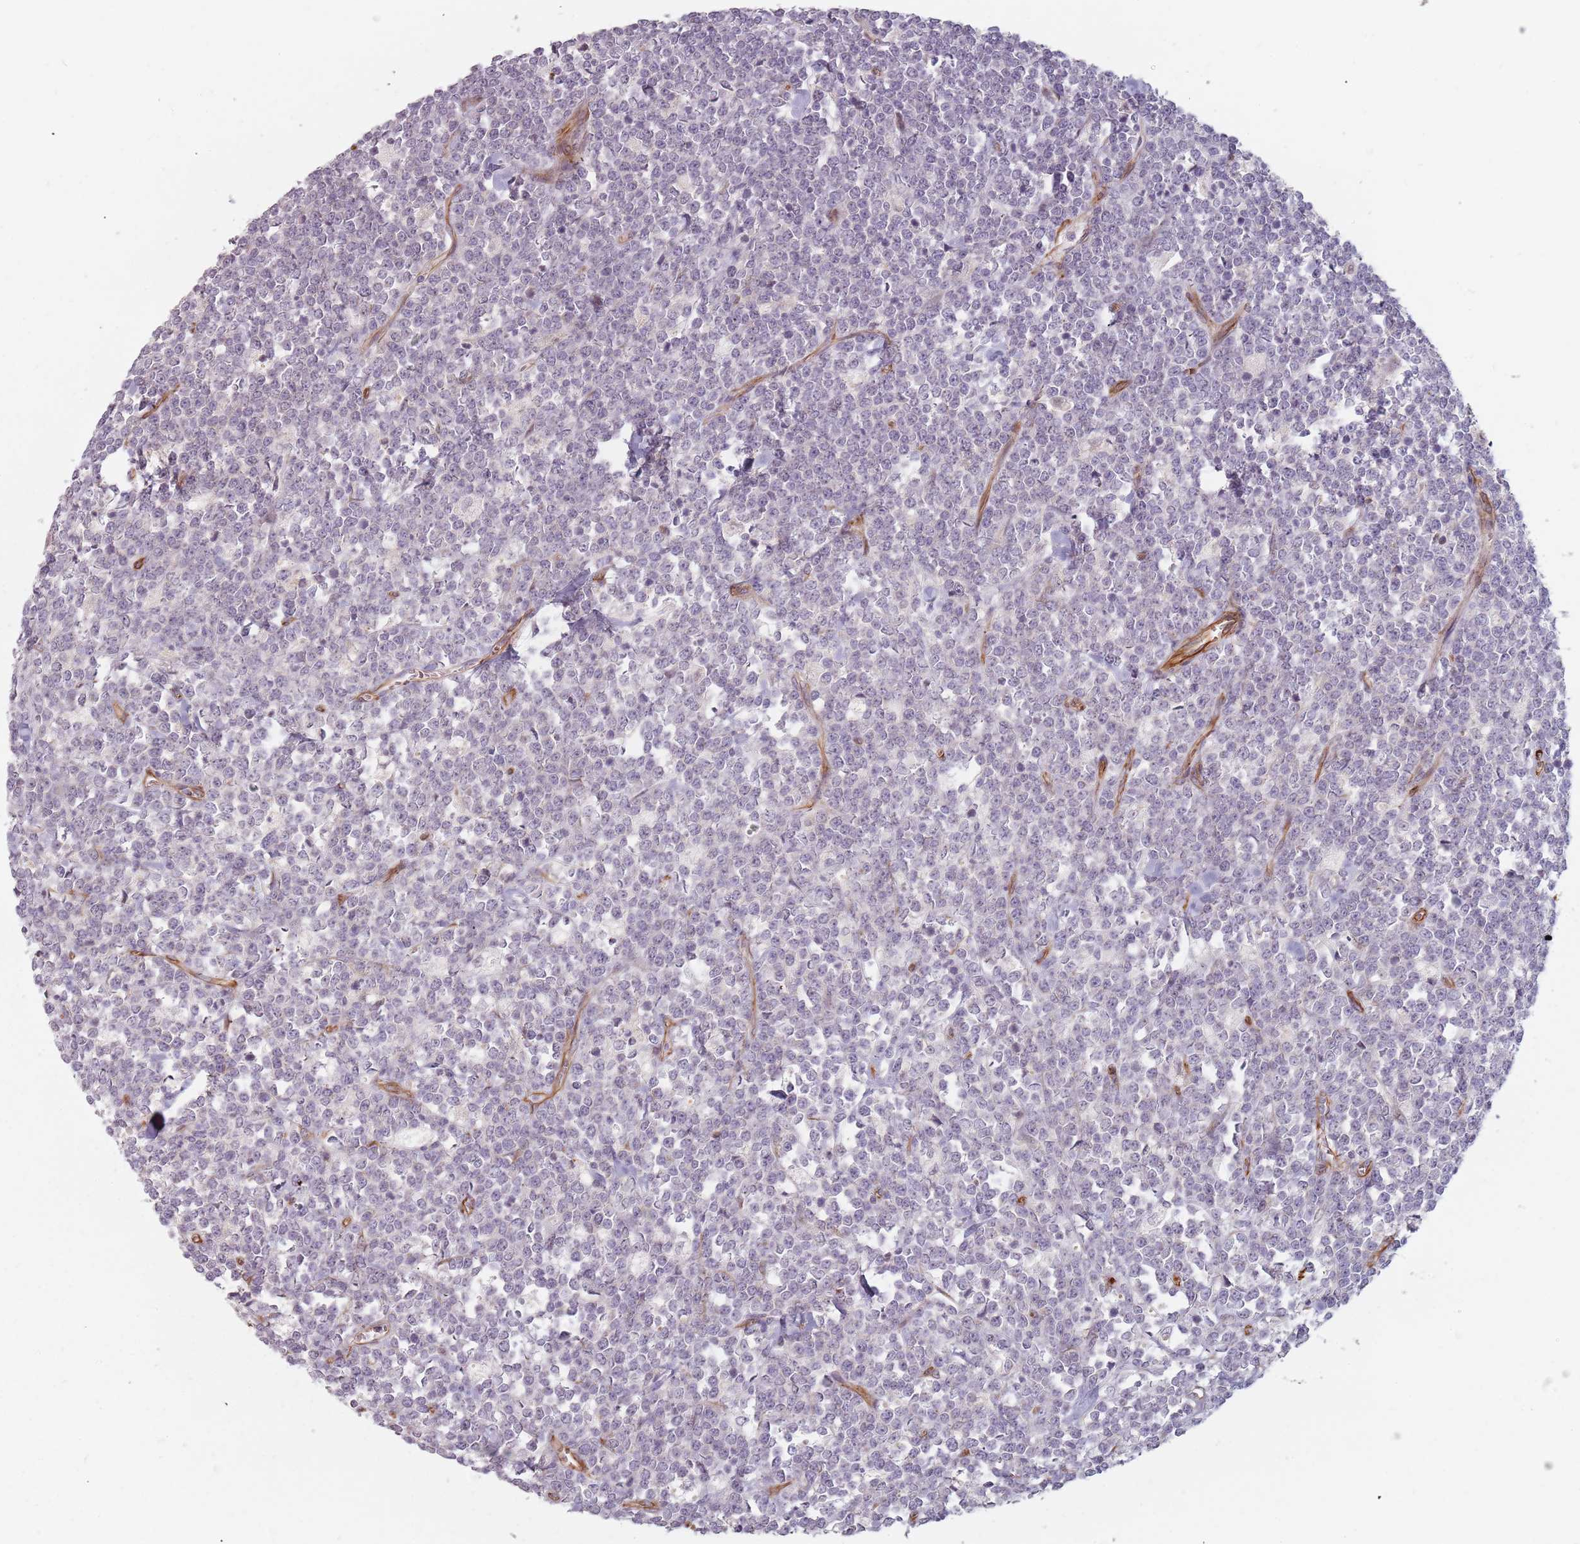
{"staining": {"intensity": "negative", "quantity": "none", "location": "none"}, "tissue": "lymphoma", "cell_type": "Tumor cells", "image_type": "cancer", "snomed": [{"axis": "morphology", "description": "Malignant lymphoma, non-Hodgkin's type, High grade"}, {"axis": "topography", "description": "Small intestine"}], "caption": "IHC micrograph of human high-grade malignant lymphoma, non-Hodgkin's type stained for a protein (brown), which demonstrates no expression in tumor cells.", "gene": "GAS2L3", "patient": {"sex": "male", "age": 8}}